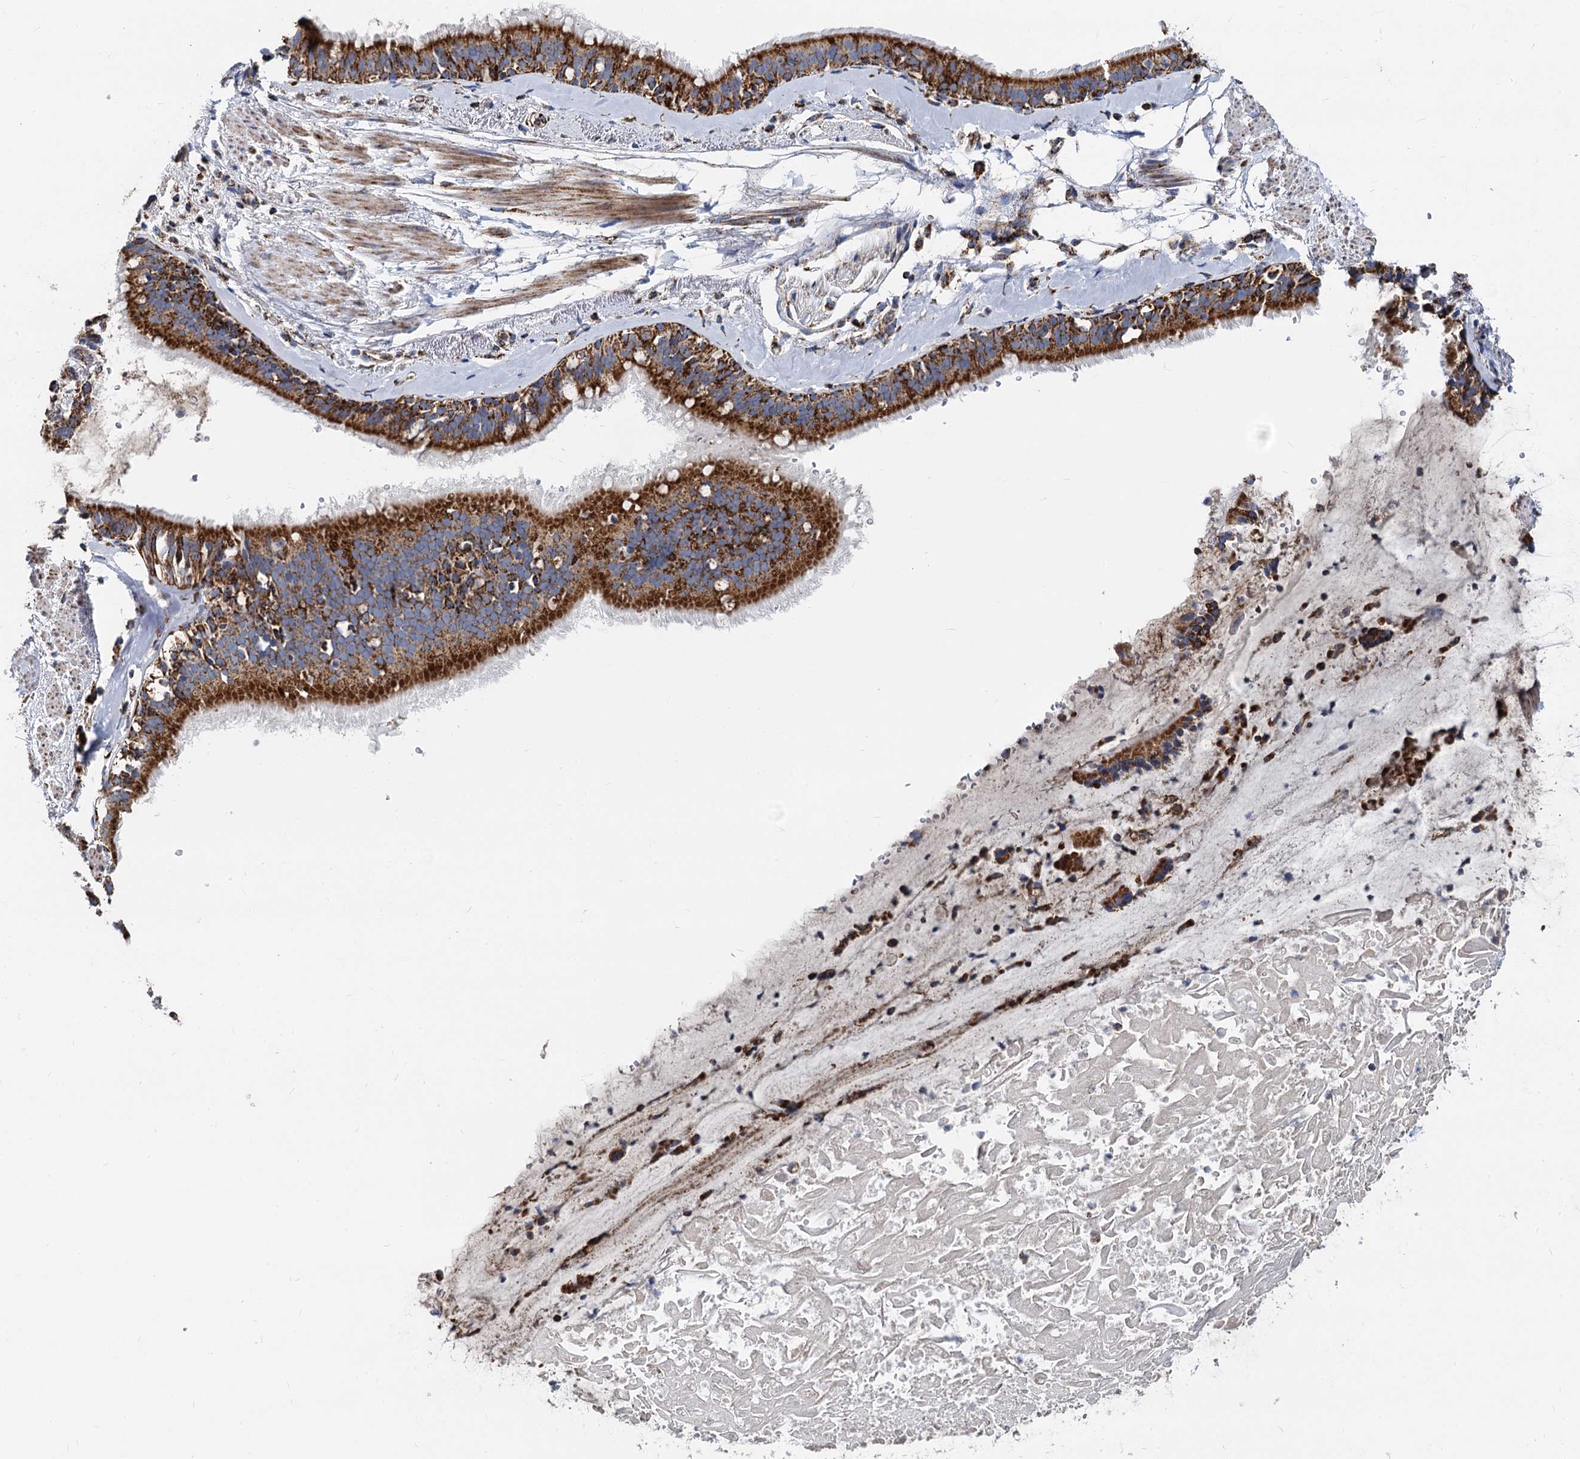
{"staining": {"intensity": "negative", "quantity": "none", "location": "none"}, "tissue": "adipose tissue", "cell_type": "Adipocytes", "image_type": "normal", "snomed": [{"axis": "morphology", "description": "Normal tissue, NOS"}, {"axis": "topography", "description": "Lymph node"}, {"axis": "topography", "description": "Cartilage tissue"}, {"axis": "topography", "description": "Bronchus"}], "caption": "Human adipose tissue stained for a protein using IHC reveals no staining in adipocytes.", "gene": "TIMM10", "patient": {"sex": "male", "age": 63}}